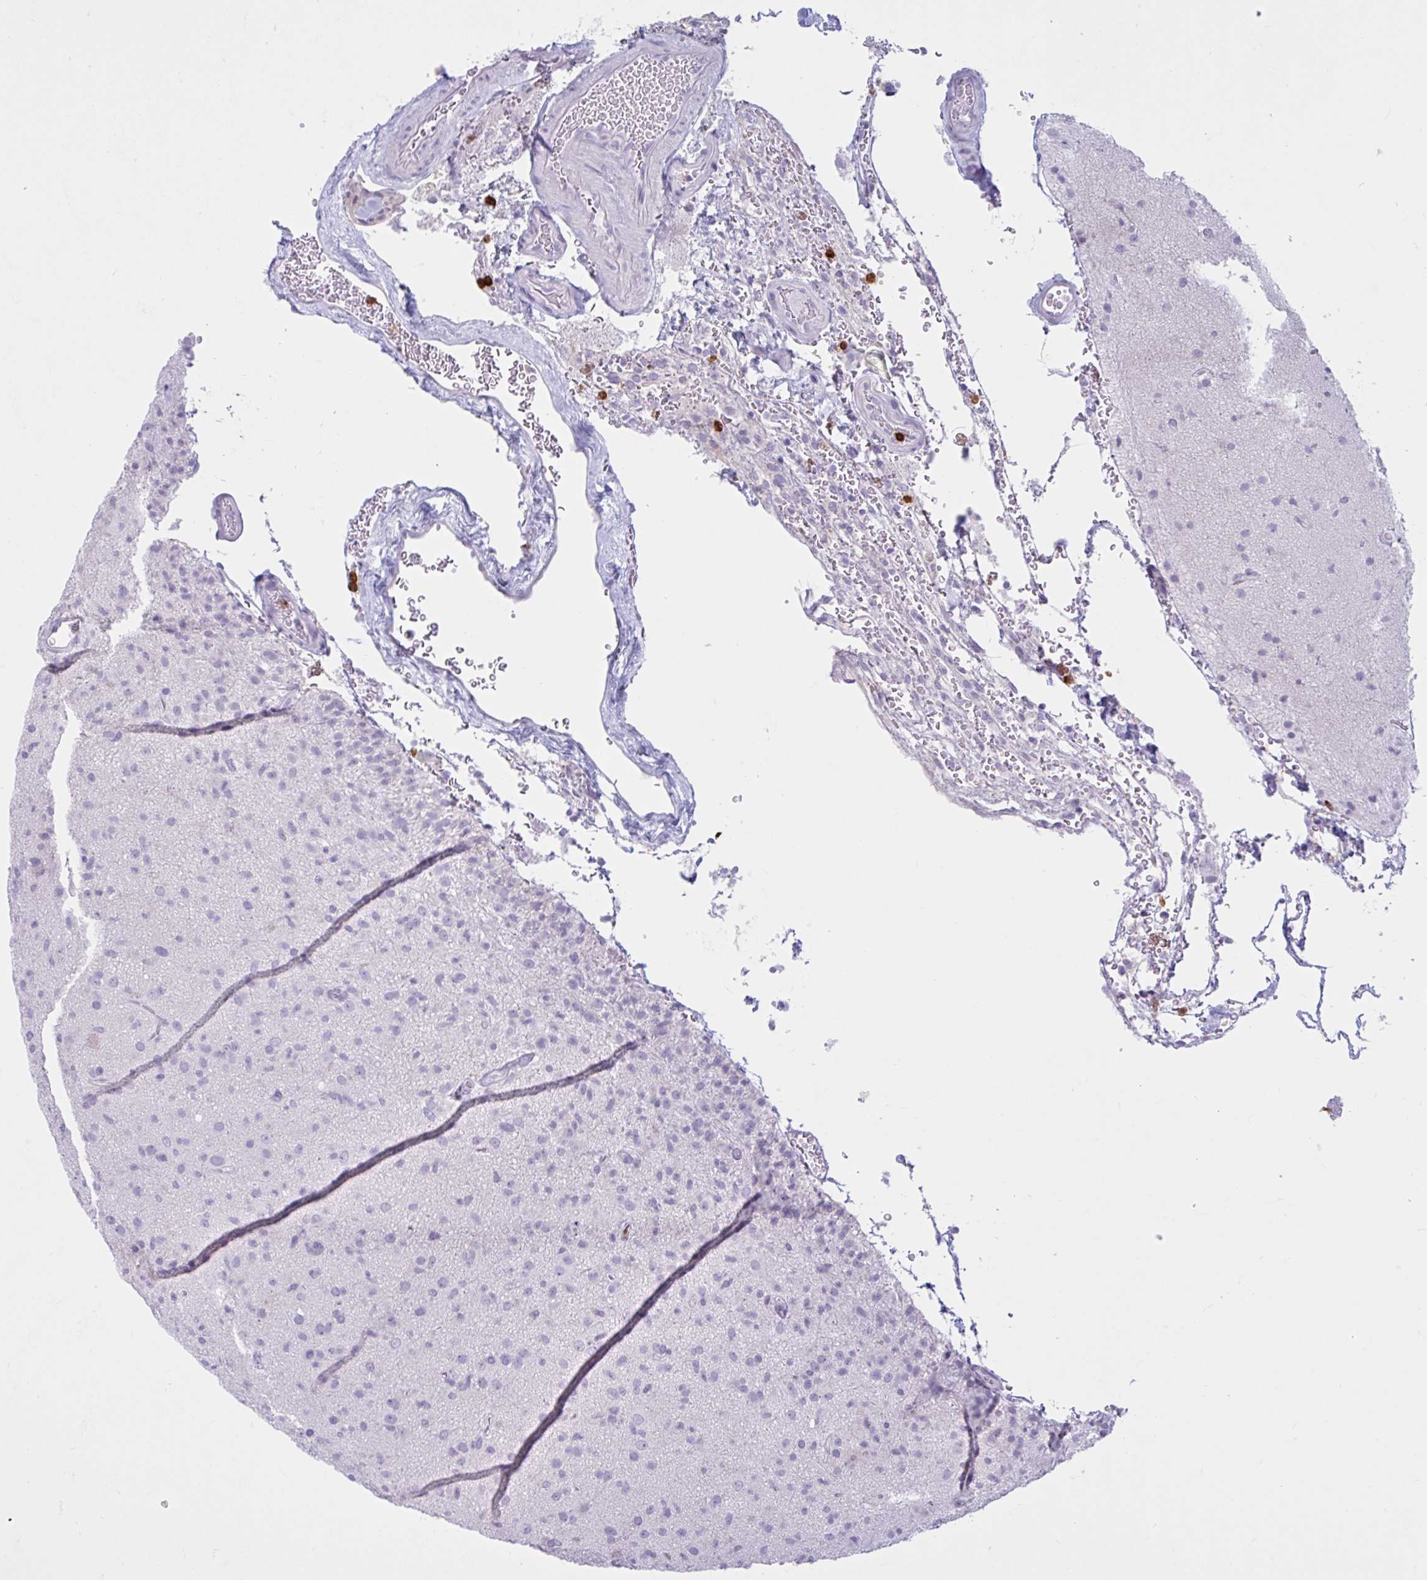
{"staining": {"intensity": "negative", "quantity": "none", "location": "none"}, "tissue": "glioma", "cell_type": "Tumor cells", "image_type": "cancer", "snomed": [{"axis": "morphology", "description": "Glioma, malignant, Low grade"}, {"axis": "topography", "description": "Brain"}], "caption": "High power microscopy micrograph of an immunohistochemistry histopathology image of low-grade glioma (malignant), revealing no significant staining in tumor cells.", "gene": "CEP120", "patient": {"sex": "male", "age": 65}}